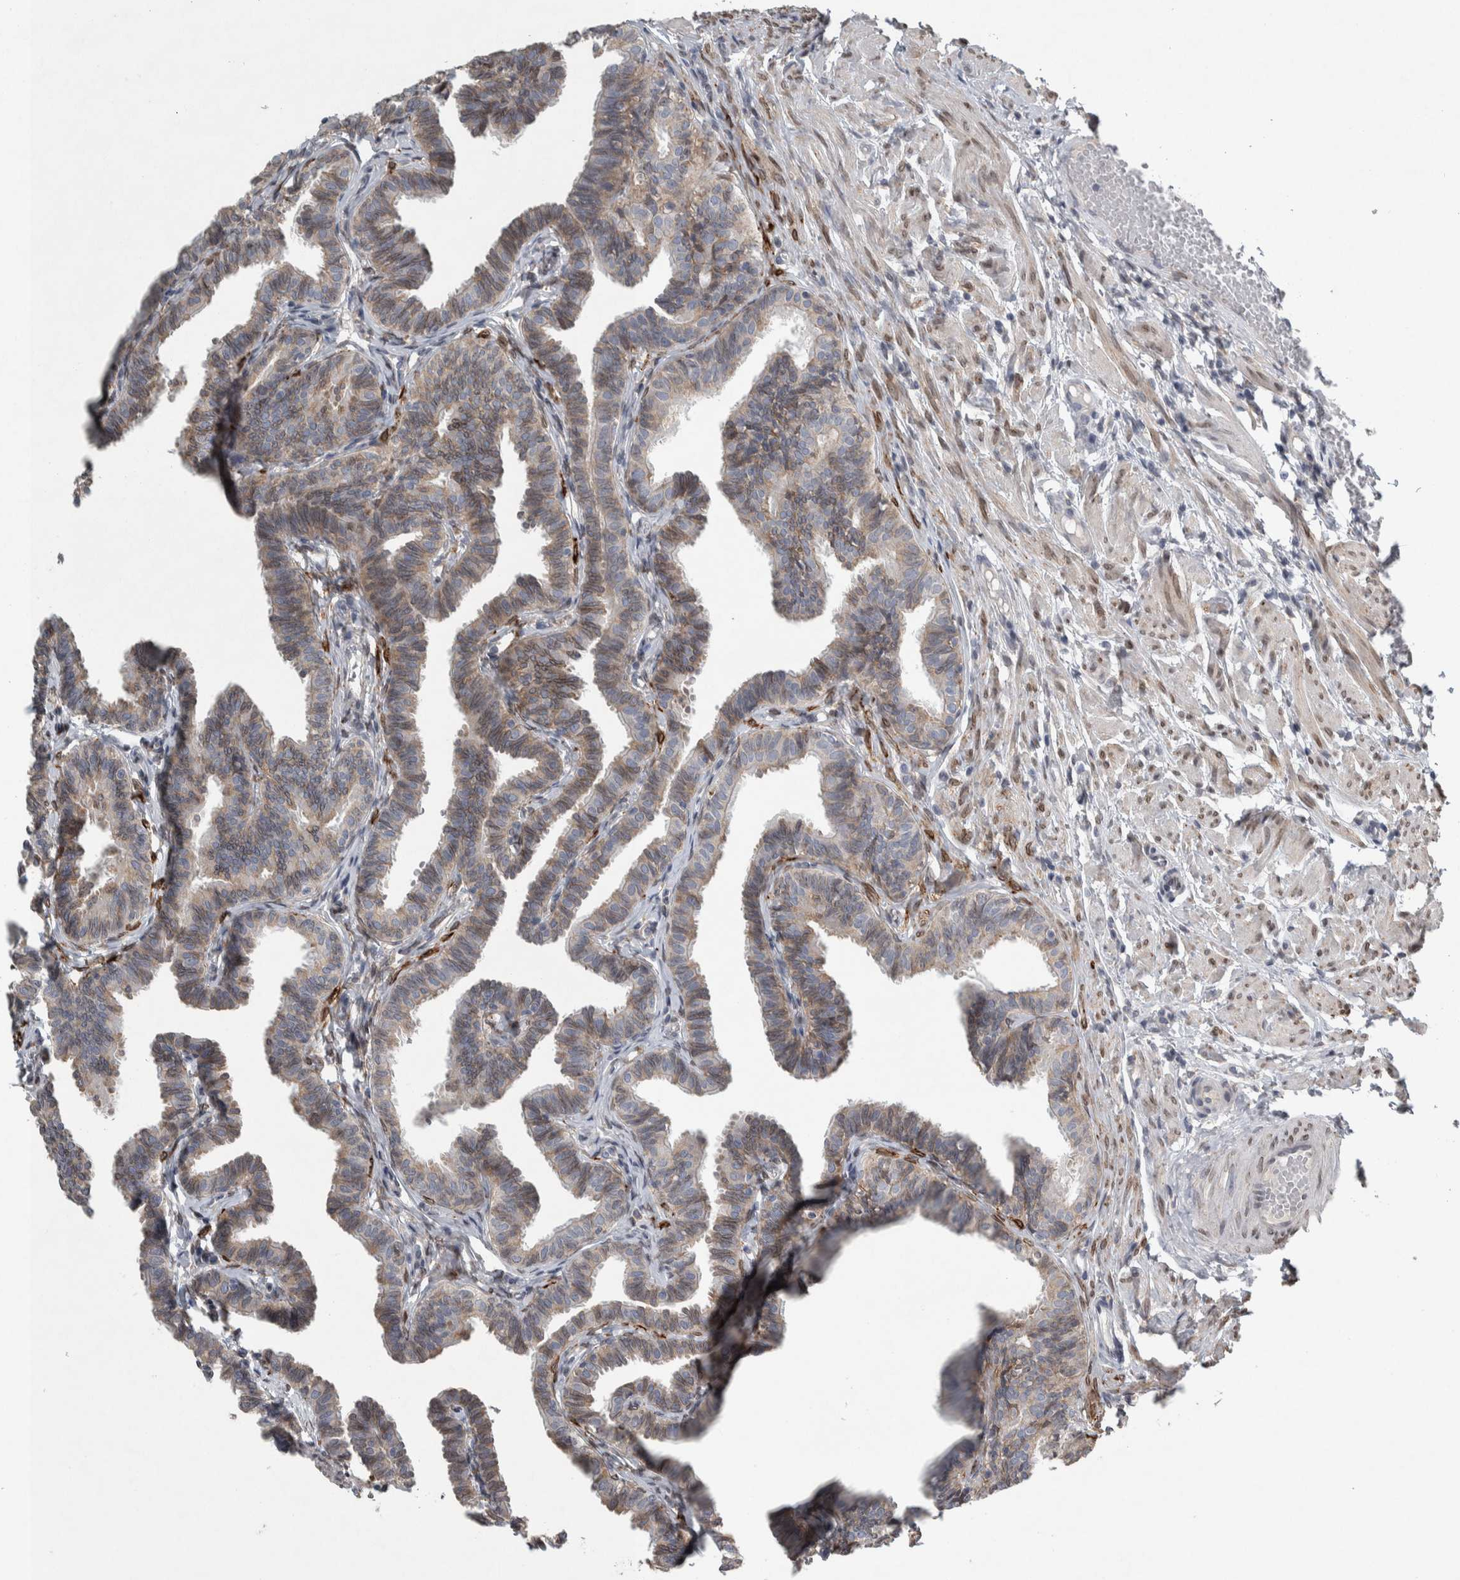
{"staining": {"intensity": "moderate", "quantity": "25%-75%", "location": "cytoplasmic/membranous"}, "tissue": "fallopian tube", "cell_type": "Glandular cells", "image_type": "normal", "snomed": [{"axis": "morphology", "description": "Normal tissue, NOS"}, {"axis": "topography", "description": "Fallopian tube"}, {"axis": "topography", "description": "Ovary"}], "caption": "IHC micrograph of normal fallopian tube: human fallopian tube stained using immunohistochemistry (IHC) demonstrates medium levels of moderate protein expression localized specifically in the cytoplasmic/membranous of glandular cells, appearing as a cytoplasmic/membranous brown color.", "gene": "SIGMAR1", "patient": {"sex": "female", "age": 23}}